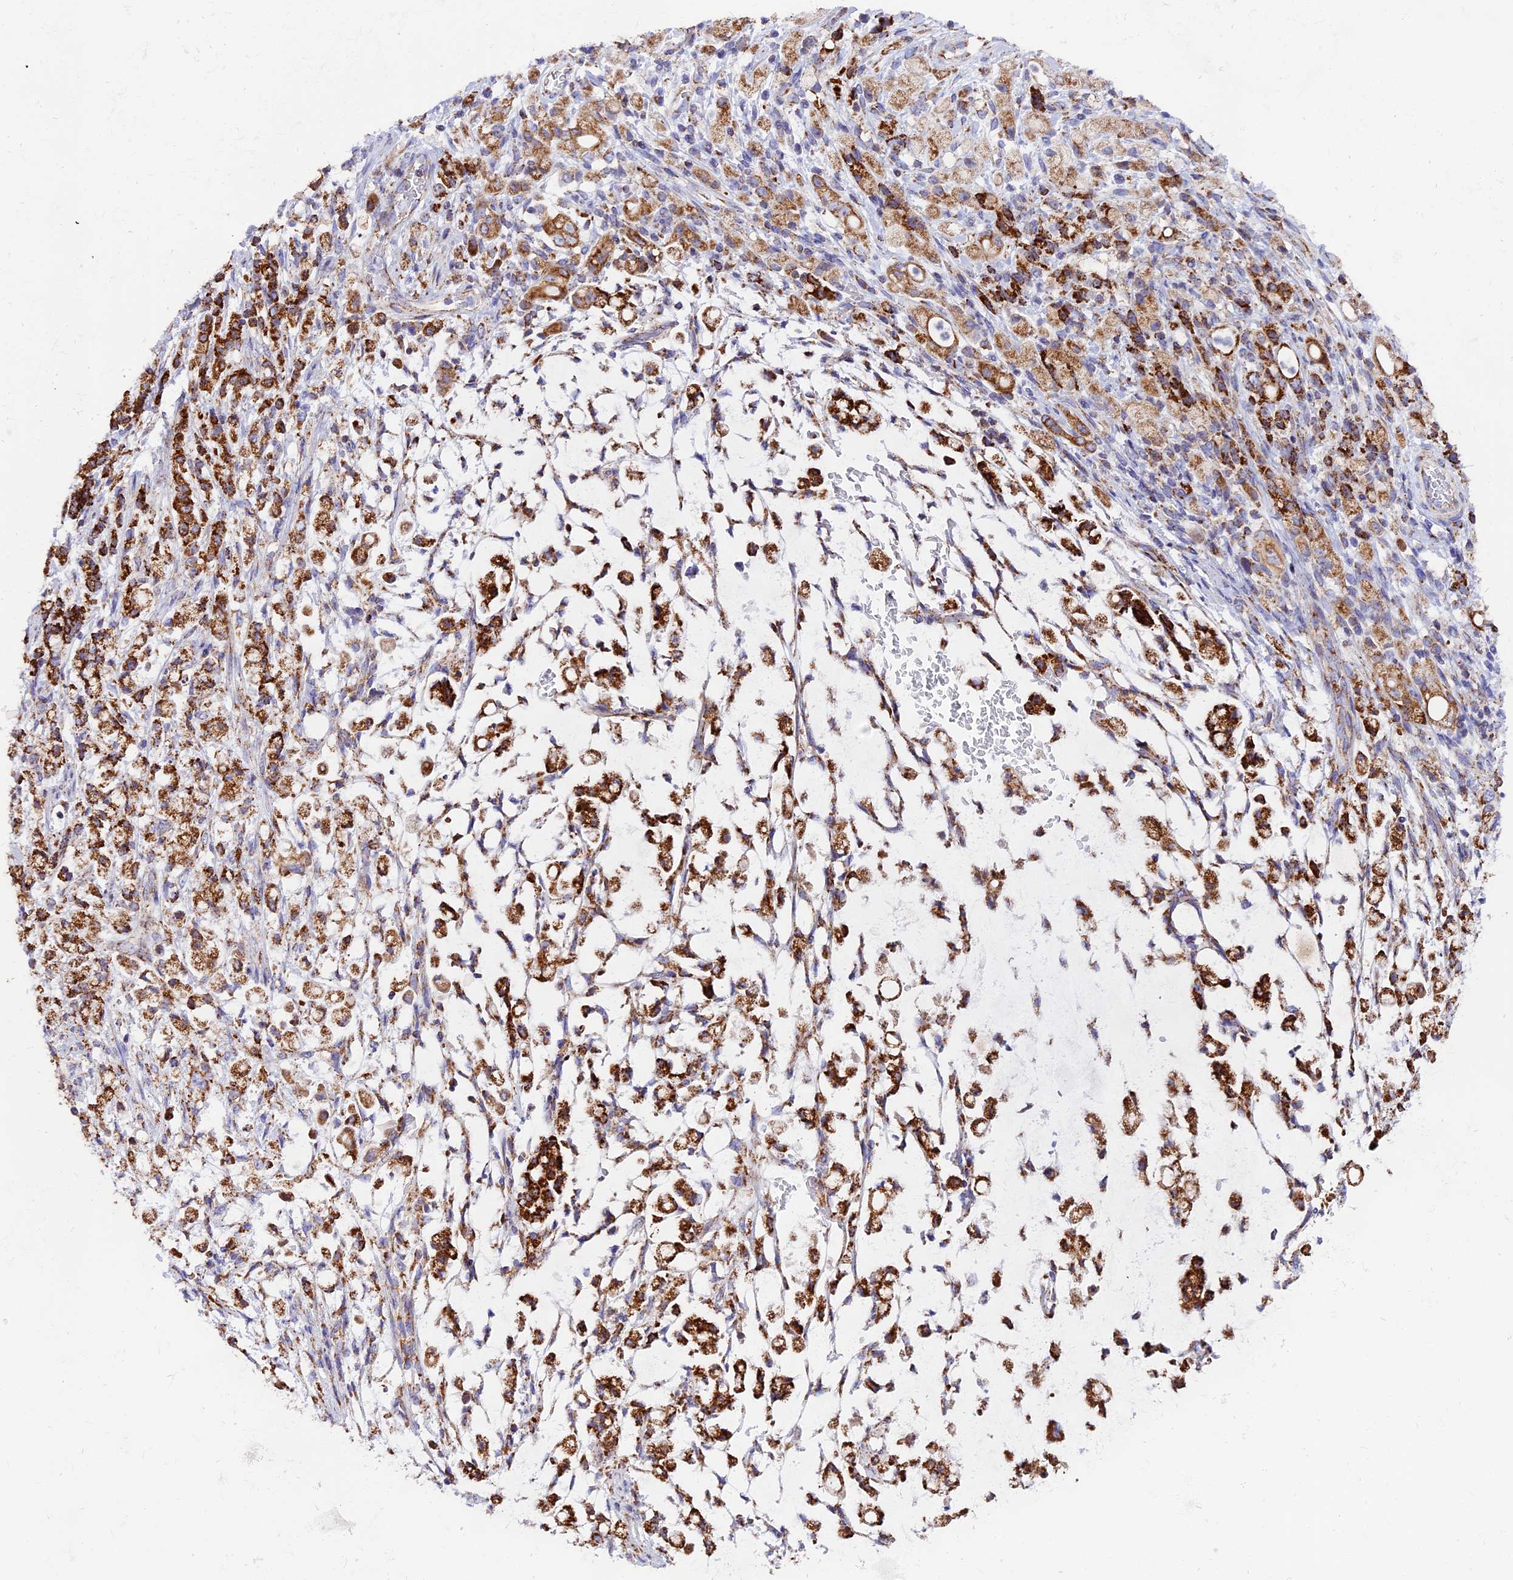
{"staining": {"intensity": "strong", "quantity": ">75%", "location": "cytoplasmic/membranous"}, "tissue": "stomach cancer", "cell_type": "Tumor cells", "image_type": "cancer", "snomed": [{"axis": "morphology", "description": "Adenocarcinoma, NOS"}, {"axis": "topography", "description": "Stomach"}], "caption": "The image reveals staining of stomach cancer (adenocarcinoma), revealing strong cytoplasmic/membranous protein expression (brown color) within tumor cells.", "gene": "MRPS34", "patient": {"sex": "female", "age": 60}}